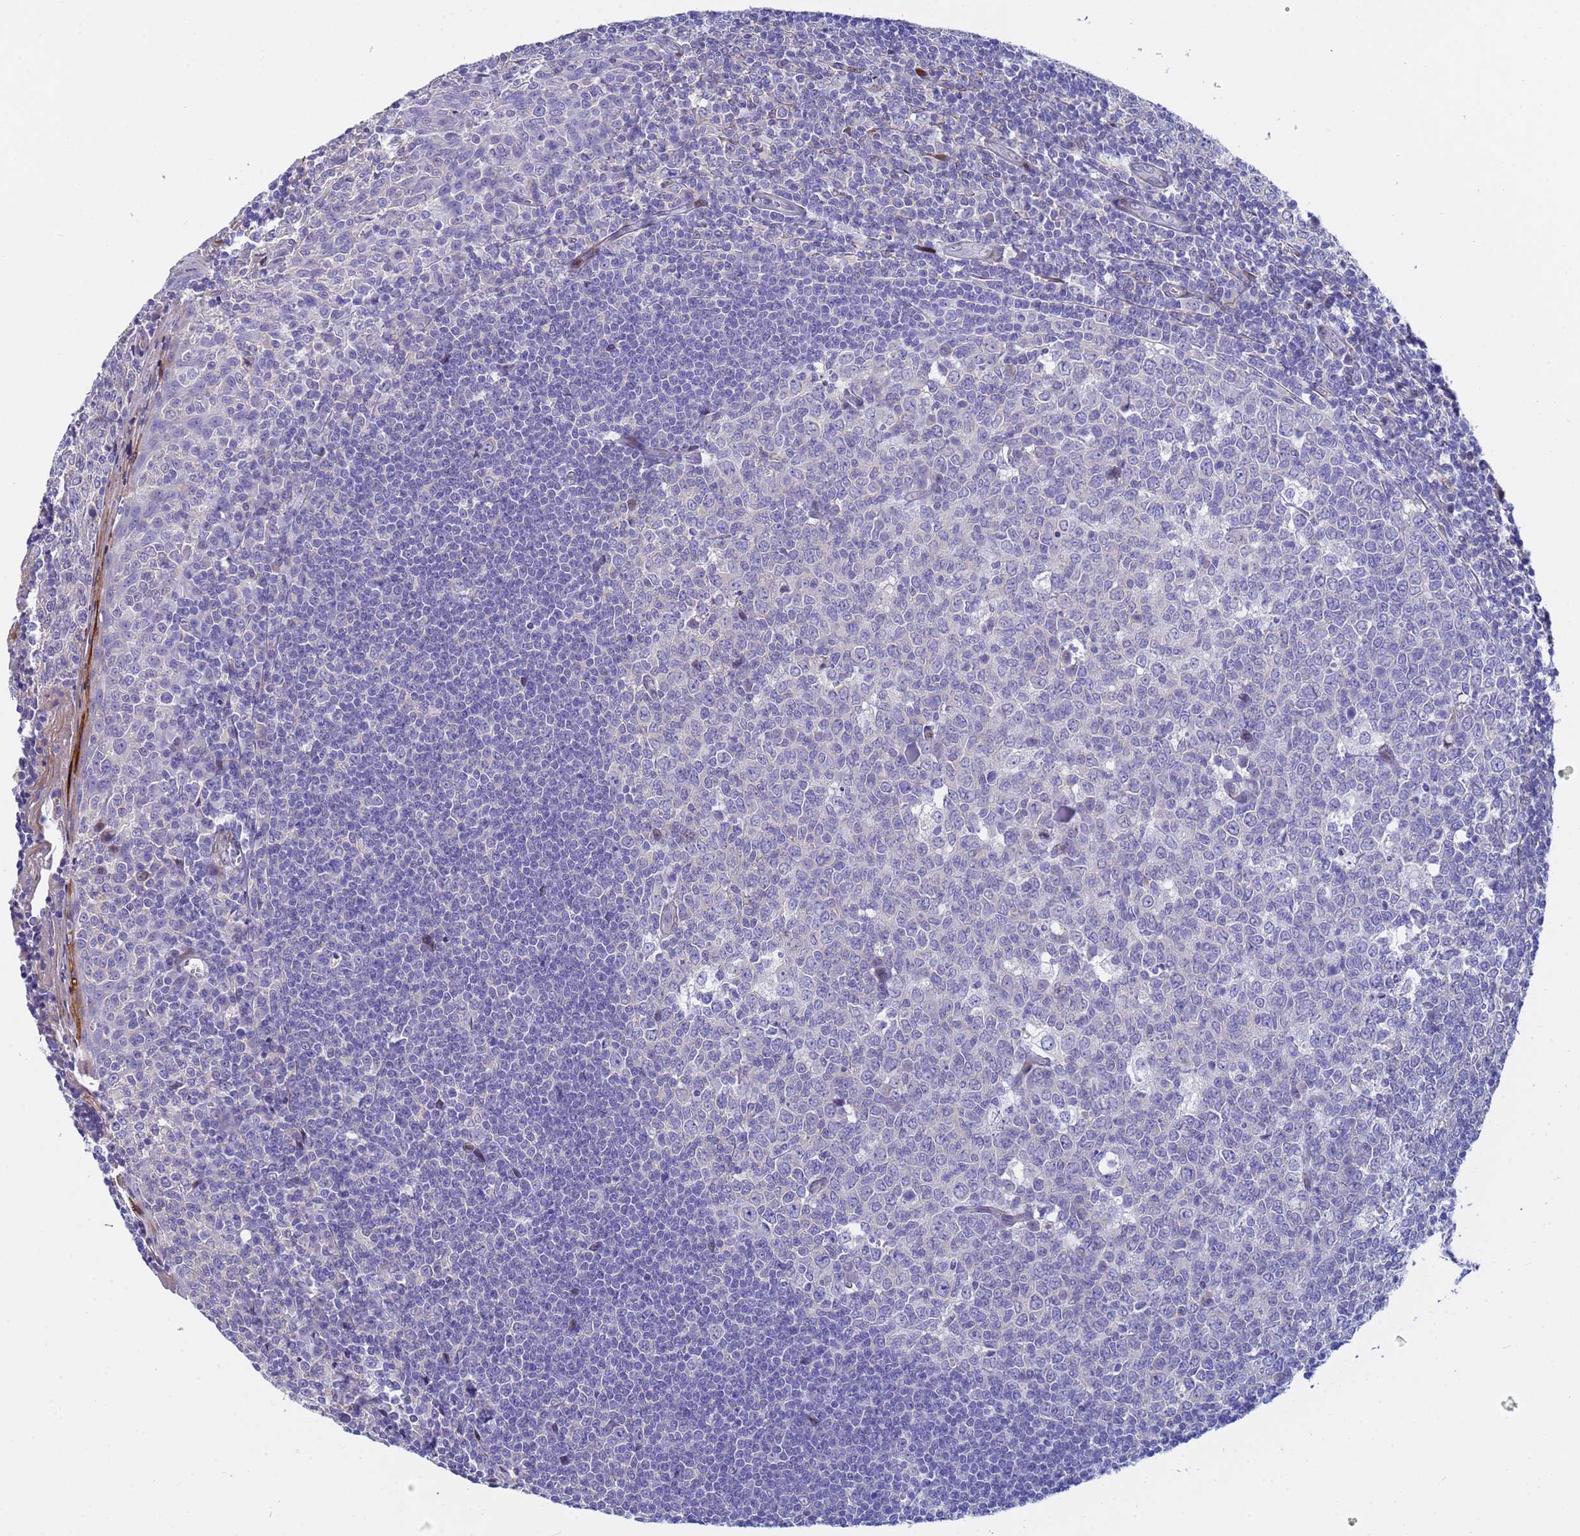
{"staining": {"intensity": "negative", "quantity": "none", "location": "none"}, "tissue": "tonsil", "cell_type": "Germinal center cells", "image_type": "normal", "snomed": [{"axis": "morphology", "description": "Normal tissue, NOS"}, {"axis": "topography", "description": "Tonsil"}], "caption": "An immunohistochemistry (IHC) image of benign tonsil is shown. There is no staining in germinal center cells of tonsil. Nuclei are stained in blue.", "gene": "PPP6R1", "patient": {"sex": "male", "age": 27}}